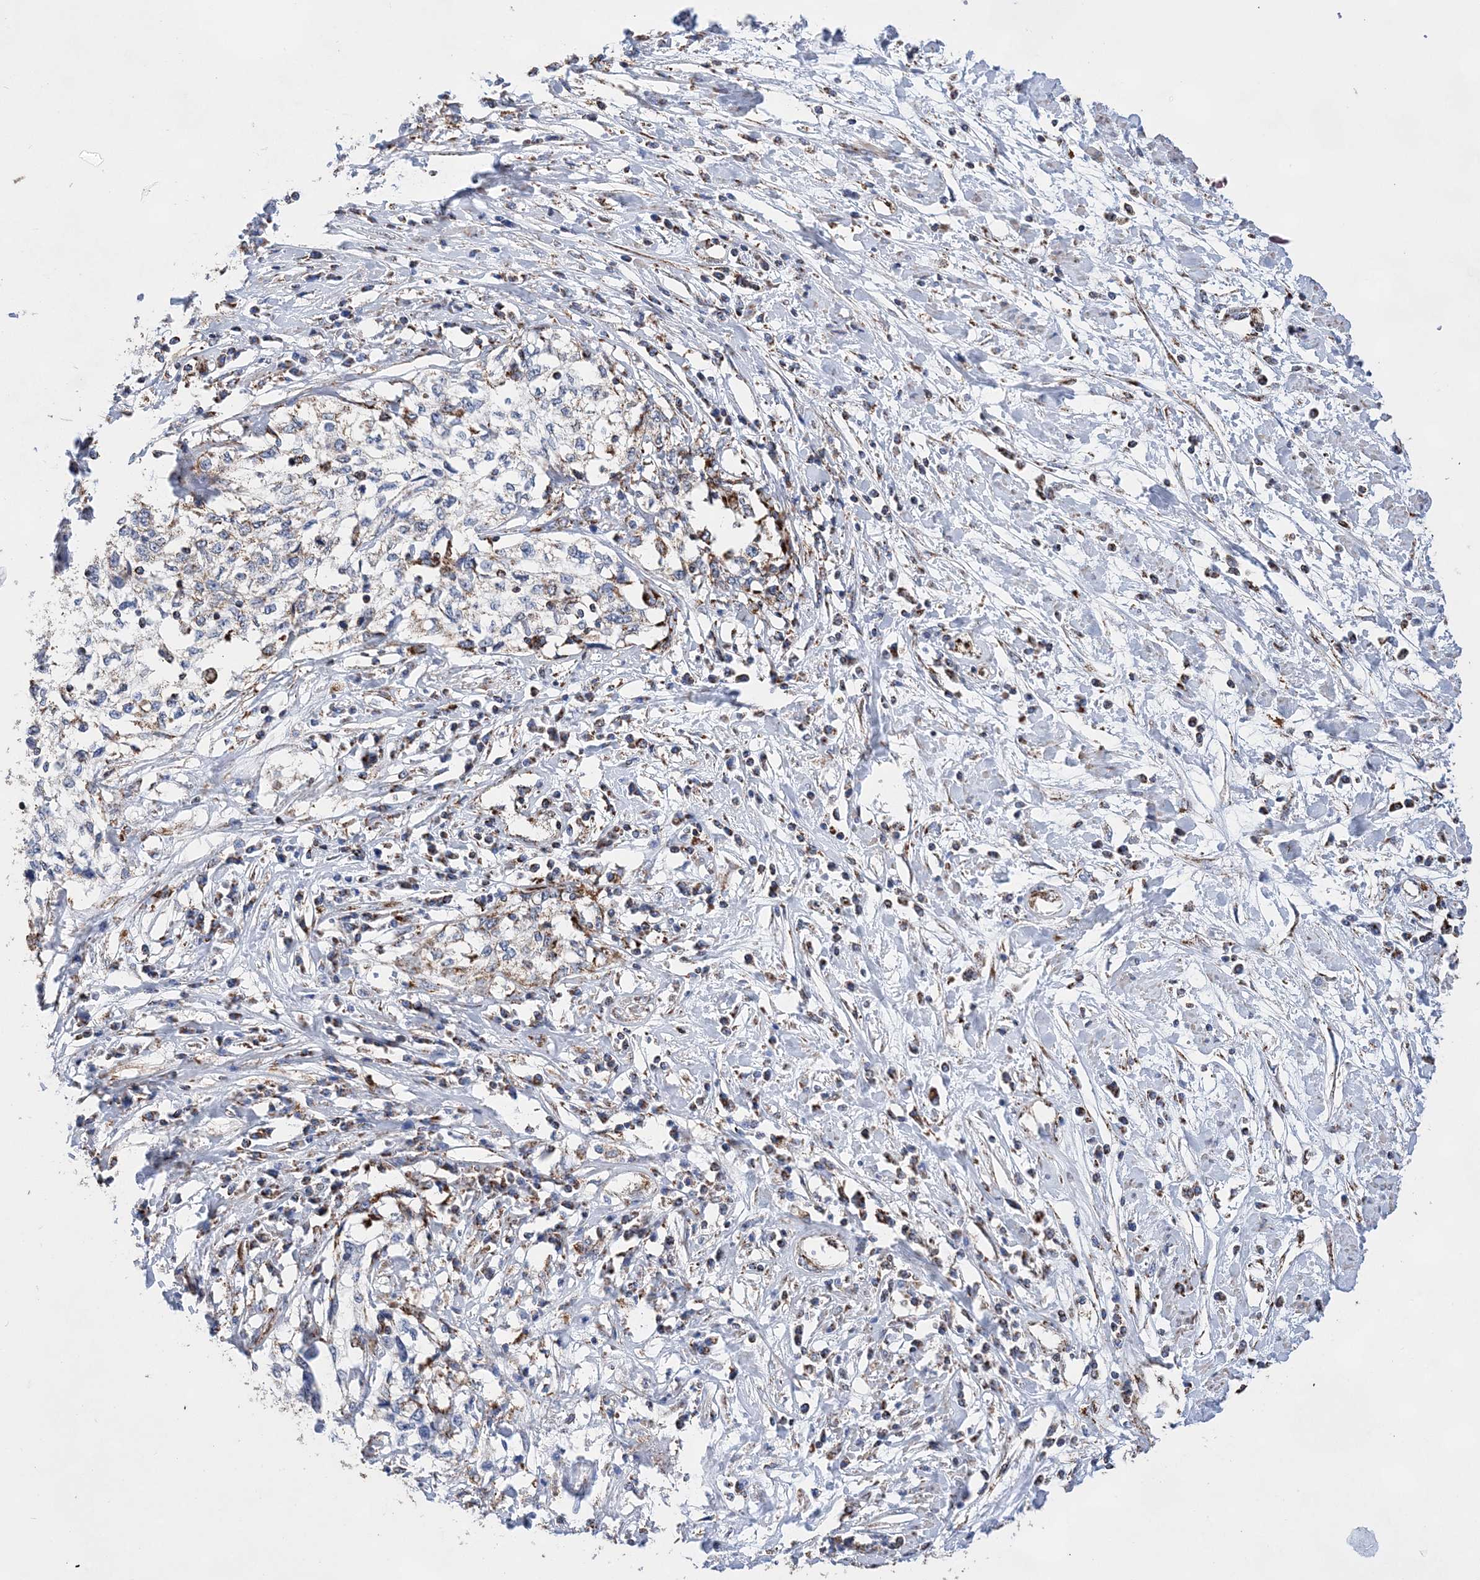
{"staining": {"intensity": "moderate", "quantity": "<25%", "location": "cytoplasmic/membranous"}, "tissue": "cervical cancer", "cell_type": "Tumor cells", "image_type": "cancer", "snomed": [{"axis": "morphology", "description": "Squamous cell carcinoma, NOS"}, {"axis": "topography", "description": "Cervix"}], "caption": "Immunohistochemical staining of squamous cell carcinoma (cervical) demonstrates moderate cytoplasmic/membranous protein positivity in about <25% of tumor cells. The staining is performed using DAB brown chromogen to label protein expression. The nuclei are counter-stained blue using hematoxylin.", "gene": "ACOT9", "patient": {"sex": "female", "age": 57}}